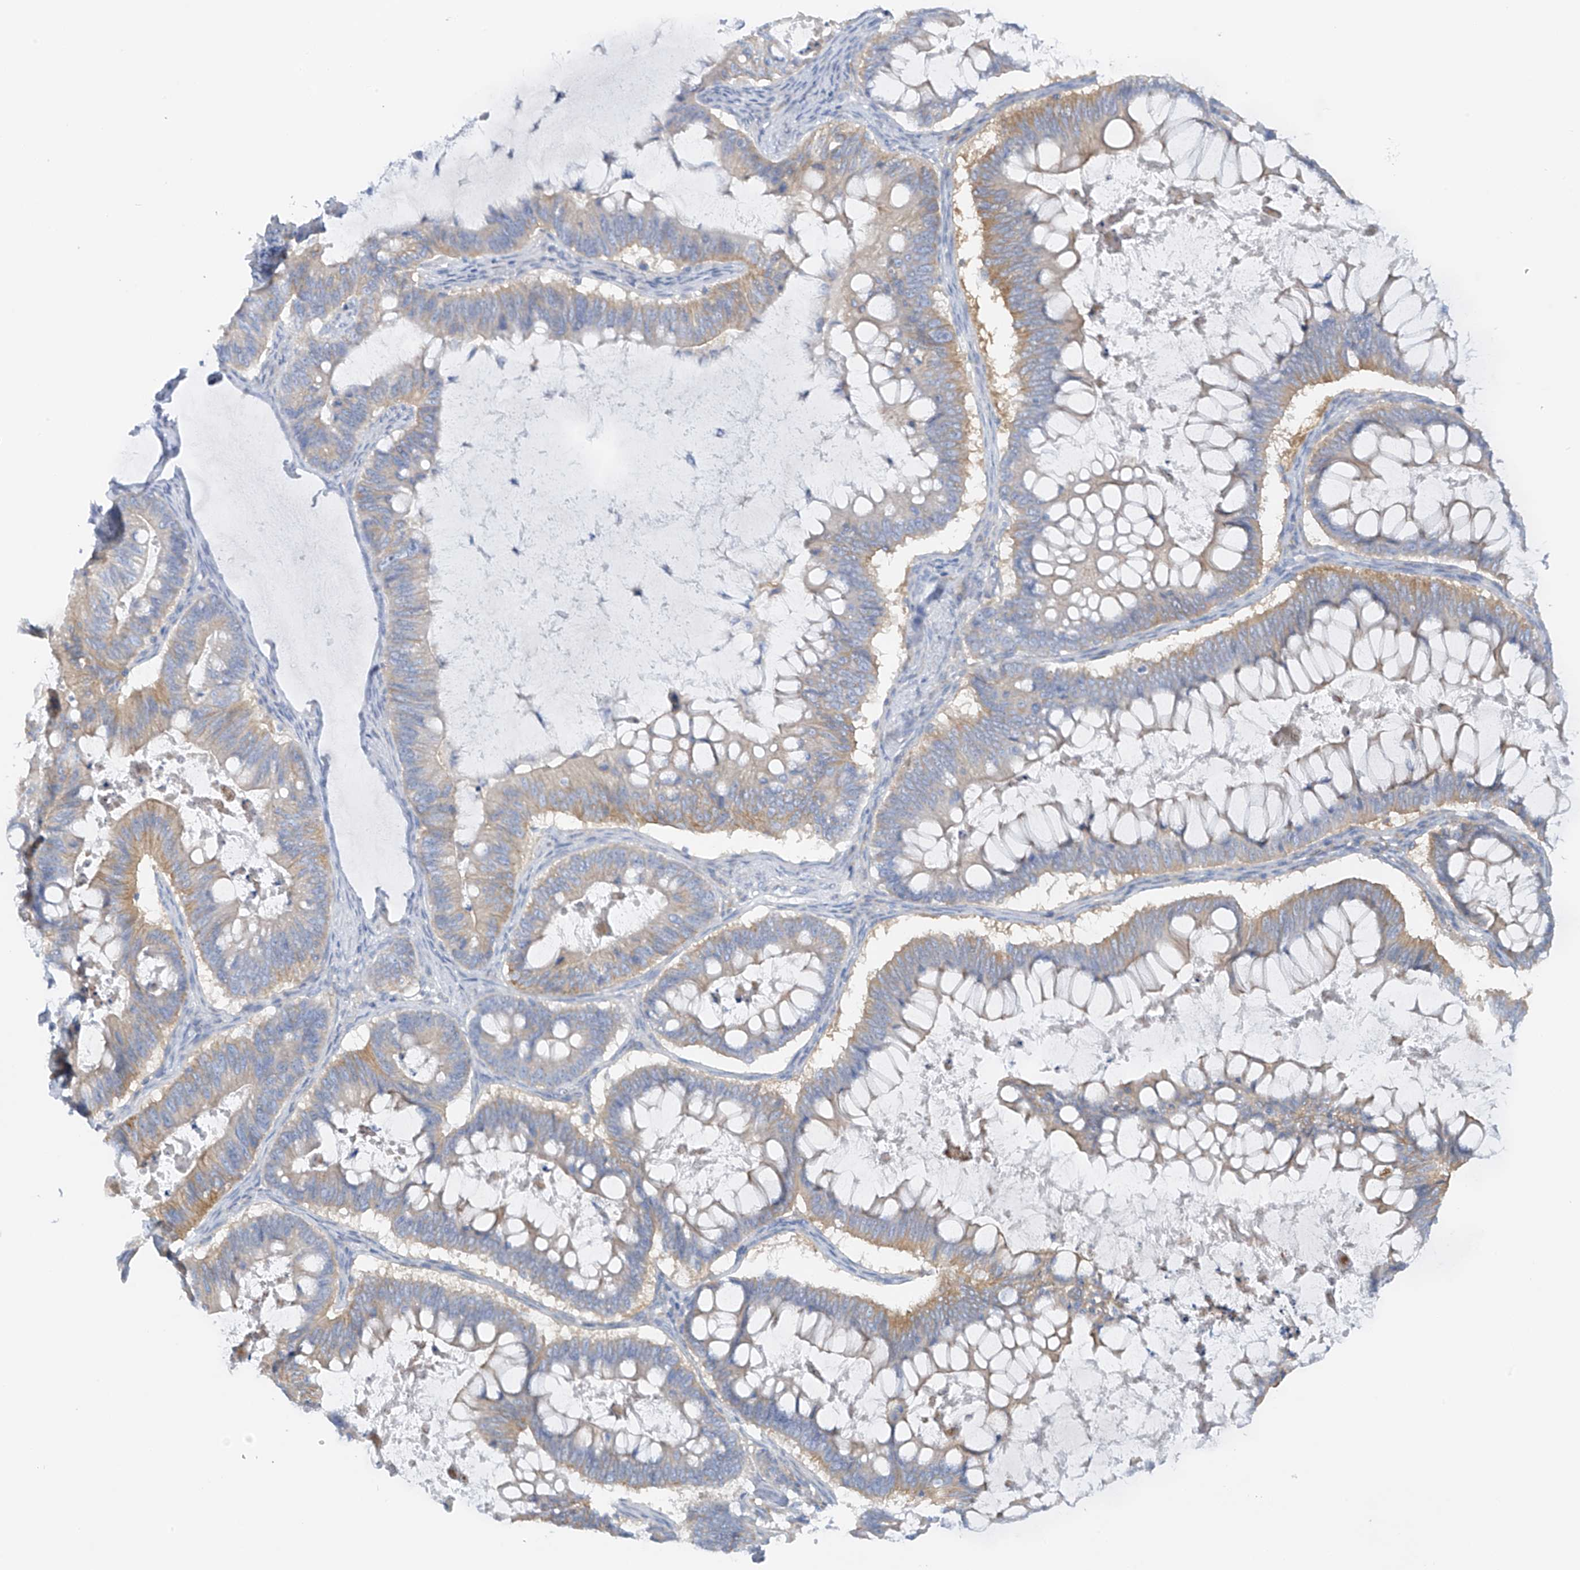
{"staining": {"intensity": "weak", "quantity": "25%-75%", "location": "cytoplasmic/membranous"}, "tissue": "ovarian cancer", "cell_type": "Tumor cells", "image_type": "cancer", "snomed": [{"axis": "morphology", "description": "Cystadenocarcinoma, mucinous, NOS"}, {"axis": "topography", "description": "Ovary"}], "caption": "The histopathology image demonstrates a brown stain indicating the presence of a protein in the cytoplasmic/membranous of tumor cells in mucinous cystadenocarcinoma (ovarian).", "gene": "POMGNT2", "patient": {"sex": "female", "age": 61}}